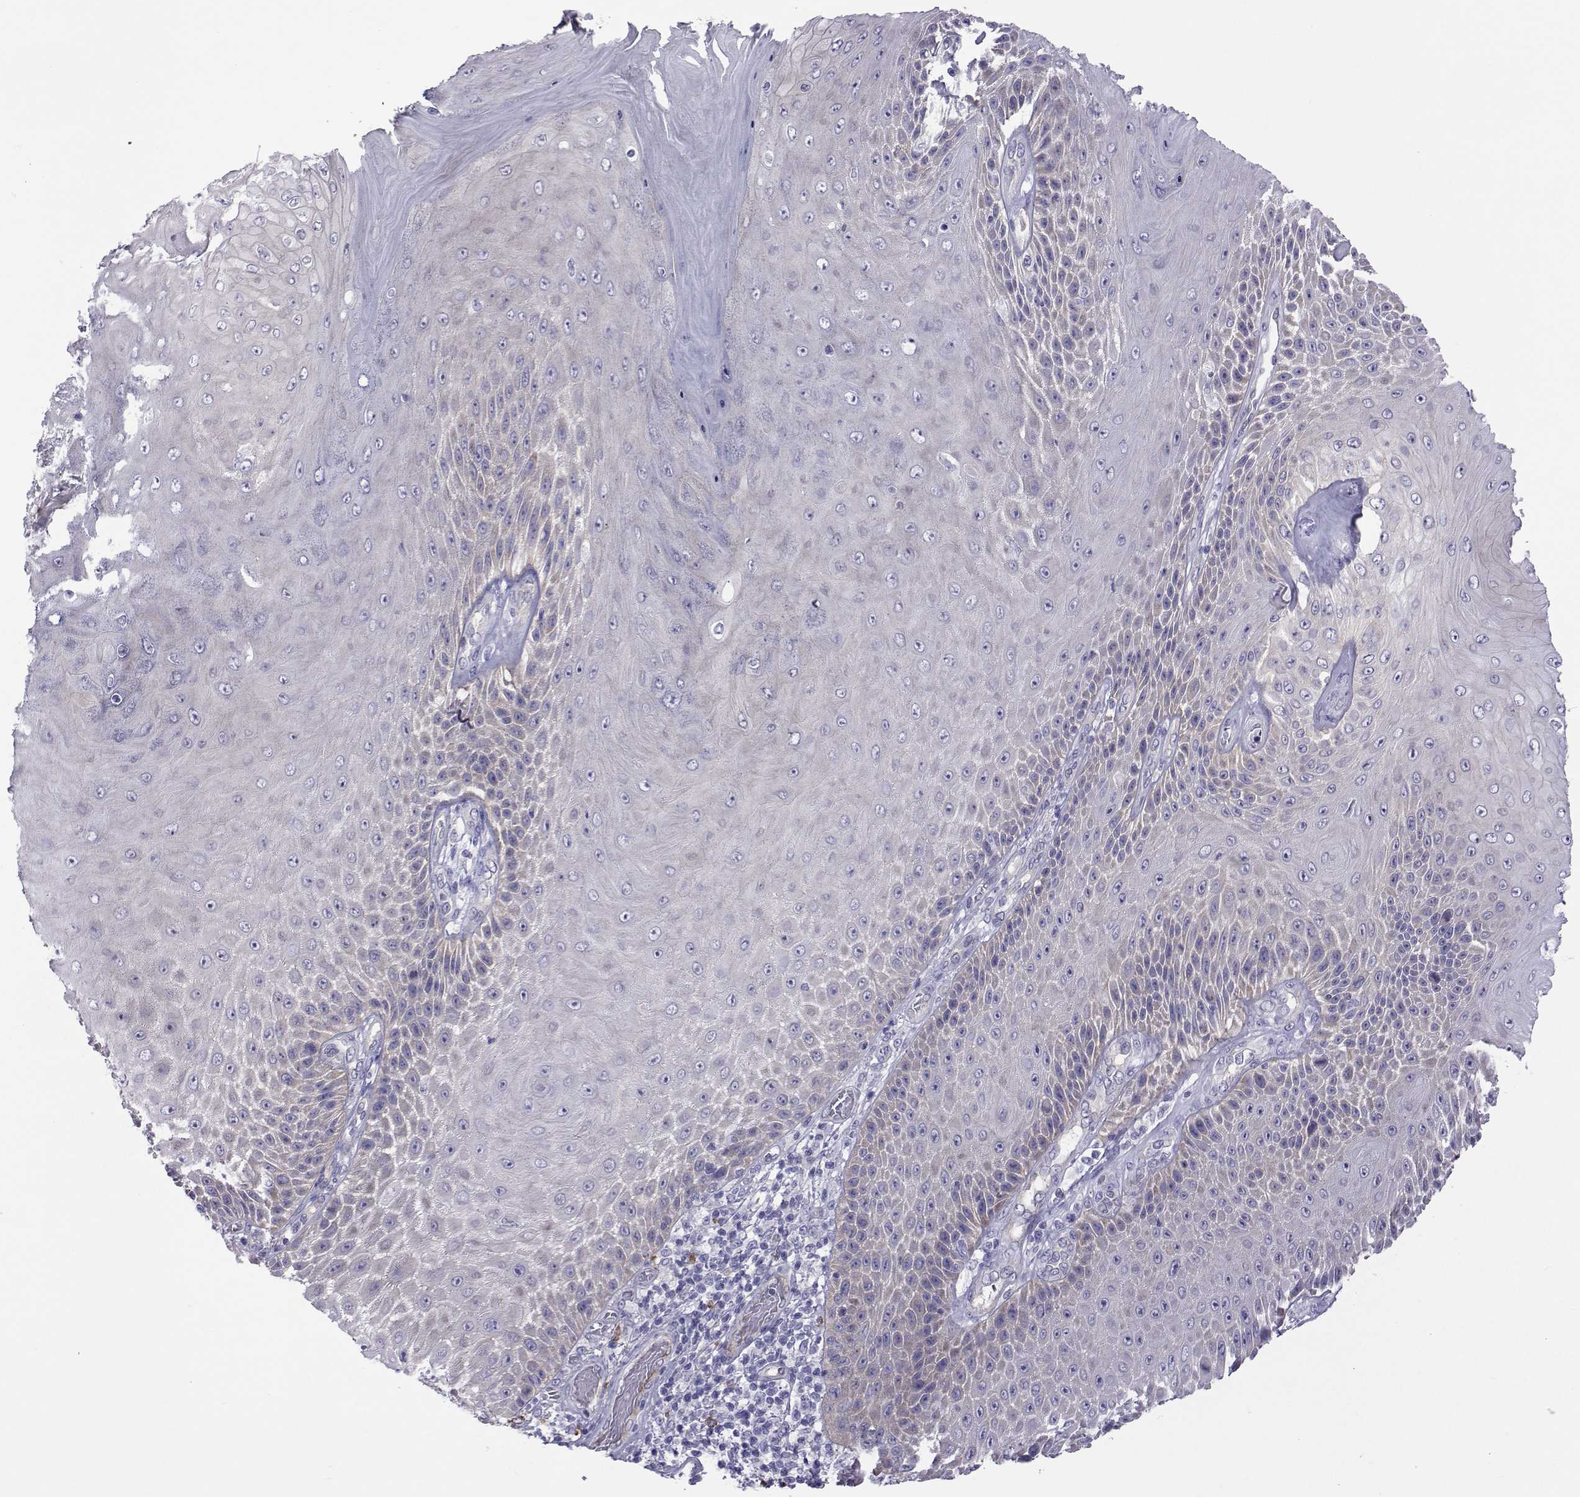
{"staining": {"intensity": "negative", "quantity": "none", "location": "none"}, "tissue": "skin cancer", "cell_type": "Tumor cells", "image_type": "cancer", "snomed": [{"axis": "morphology", "description": "Squamous cell carcinoma, NOS"}, {"axis": "topography", "description": "Skin"}], "caption": "Human skin squamous cell carcinoma stained for a protein using immunohistochemistry (IHC) shows no staining in tumor cells.", "gene": "COL22A1", "patient": {"sex": "male", "age": 62}}